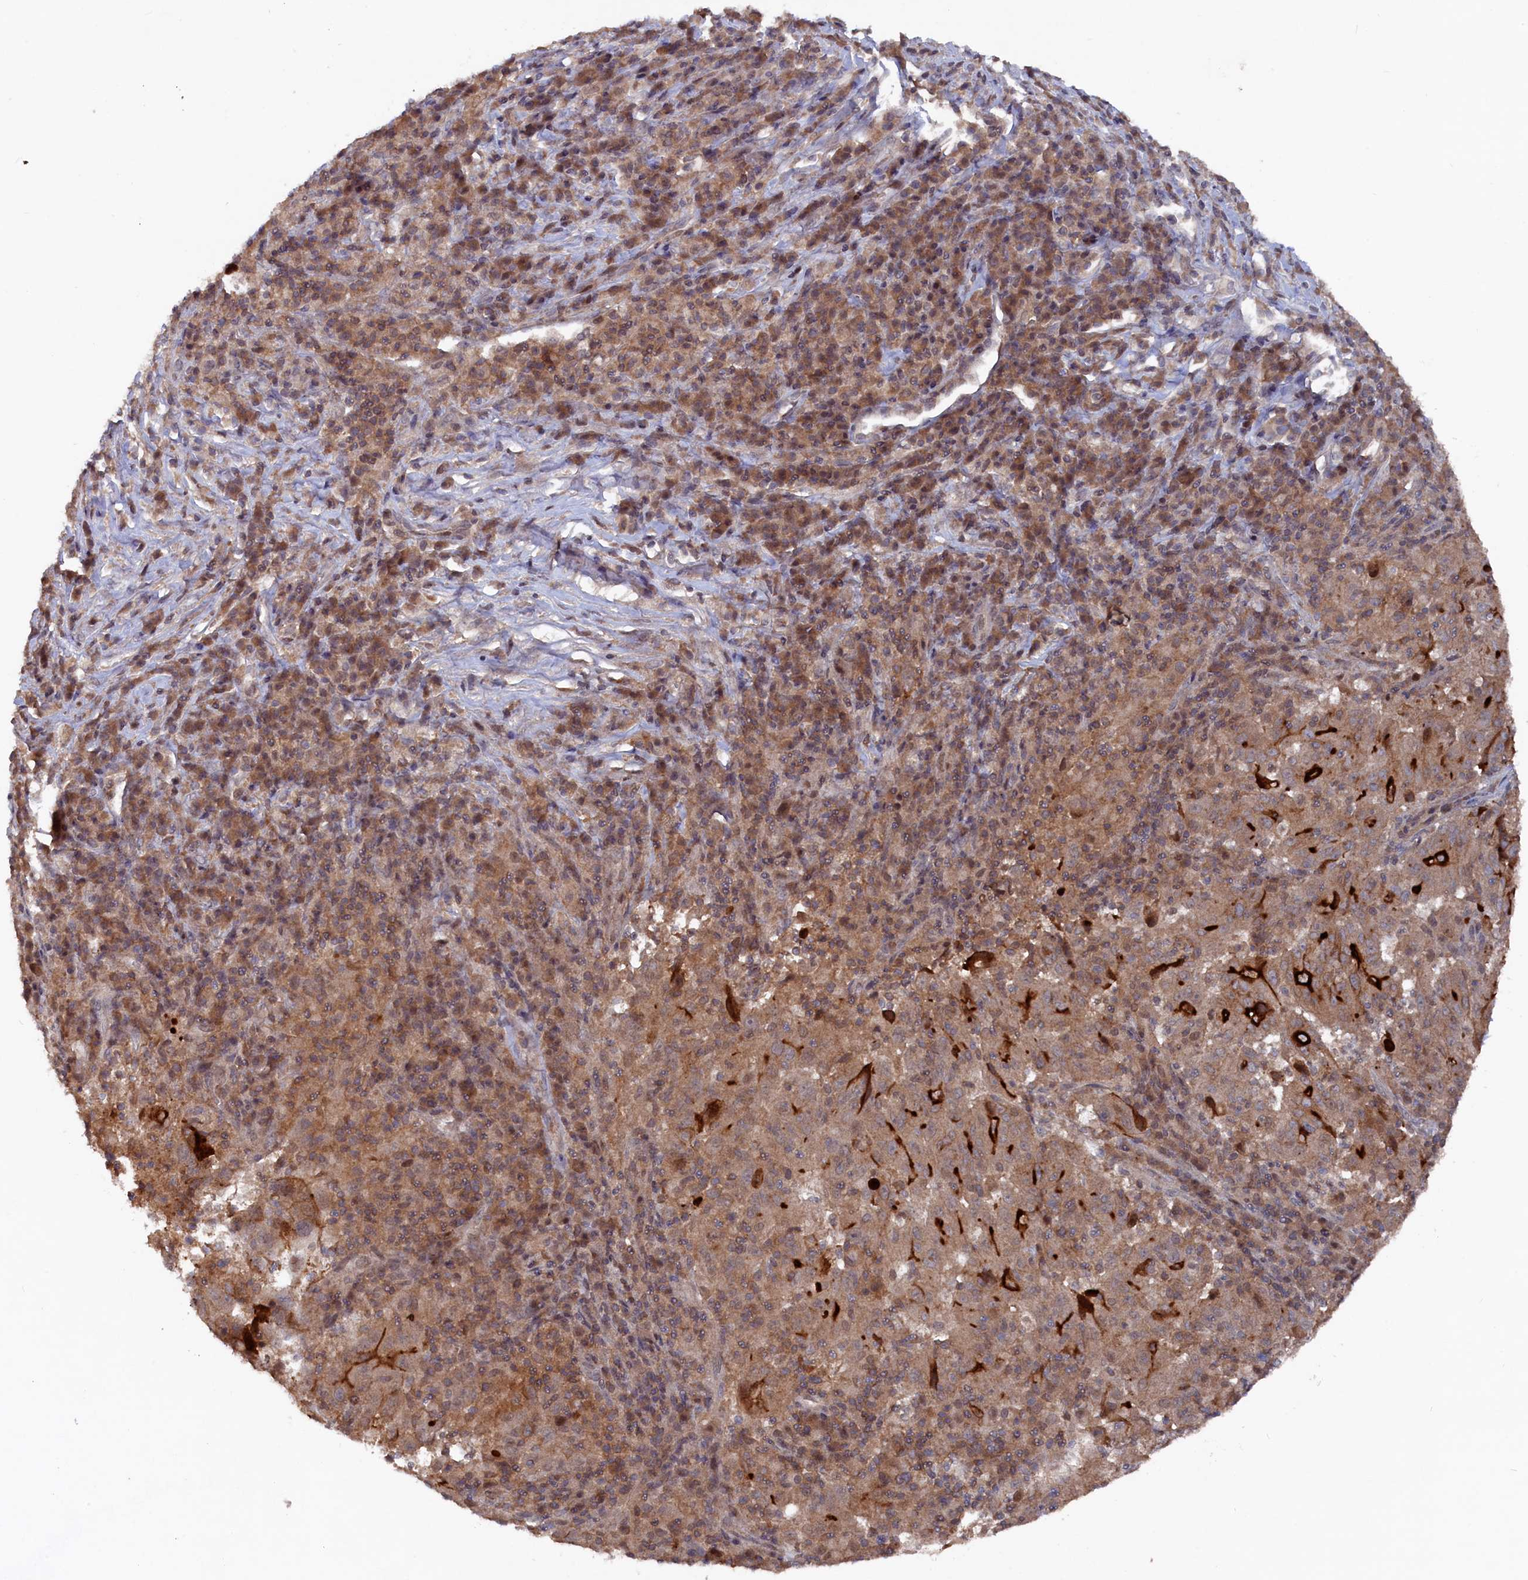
{"staining": {"intensity": "moderate", "quantity": ">75%", "location": "cytoplasmic/membranous"}, "tissue": "pancreatic cancer", "cell_type": "Tumor cells", "image_type": "cancer", "snomed": [{"axis": "morphology", "description": "Adenocarcinoma, NOS"}, {"axis": "topography", "description": "Pancreas"}], "caption": "Pancreatic cancer (adenocarcinoma) stained with IHC shows moderate cytoplasmic/membranous staining in approximately >75% of tumor cells.", "gene": "TMC5", "patient": {"sex": "male", "age": 63}}